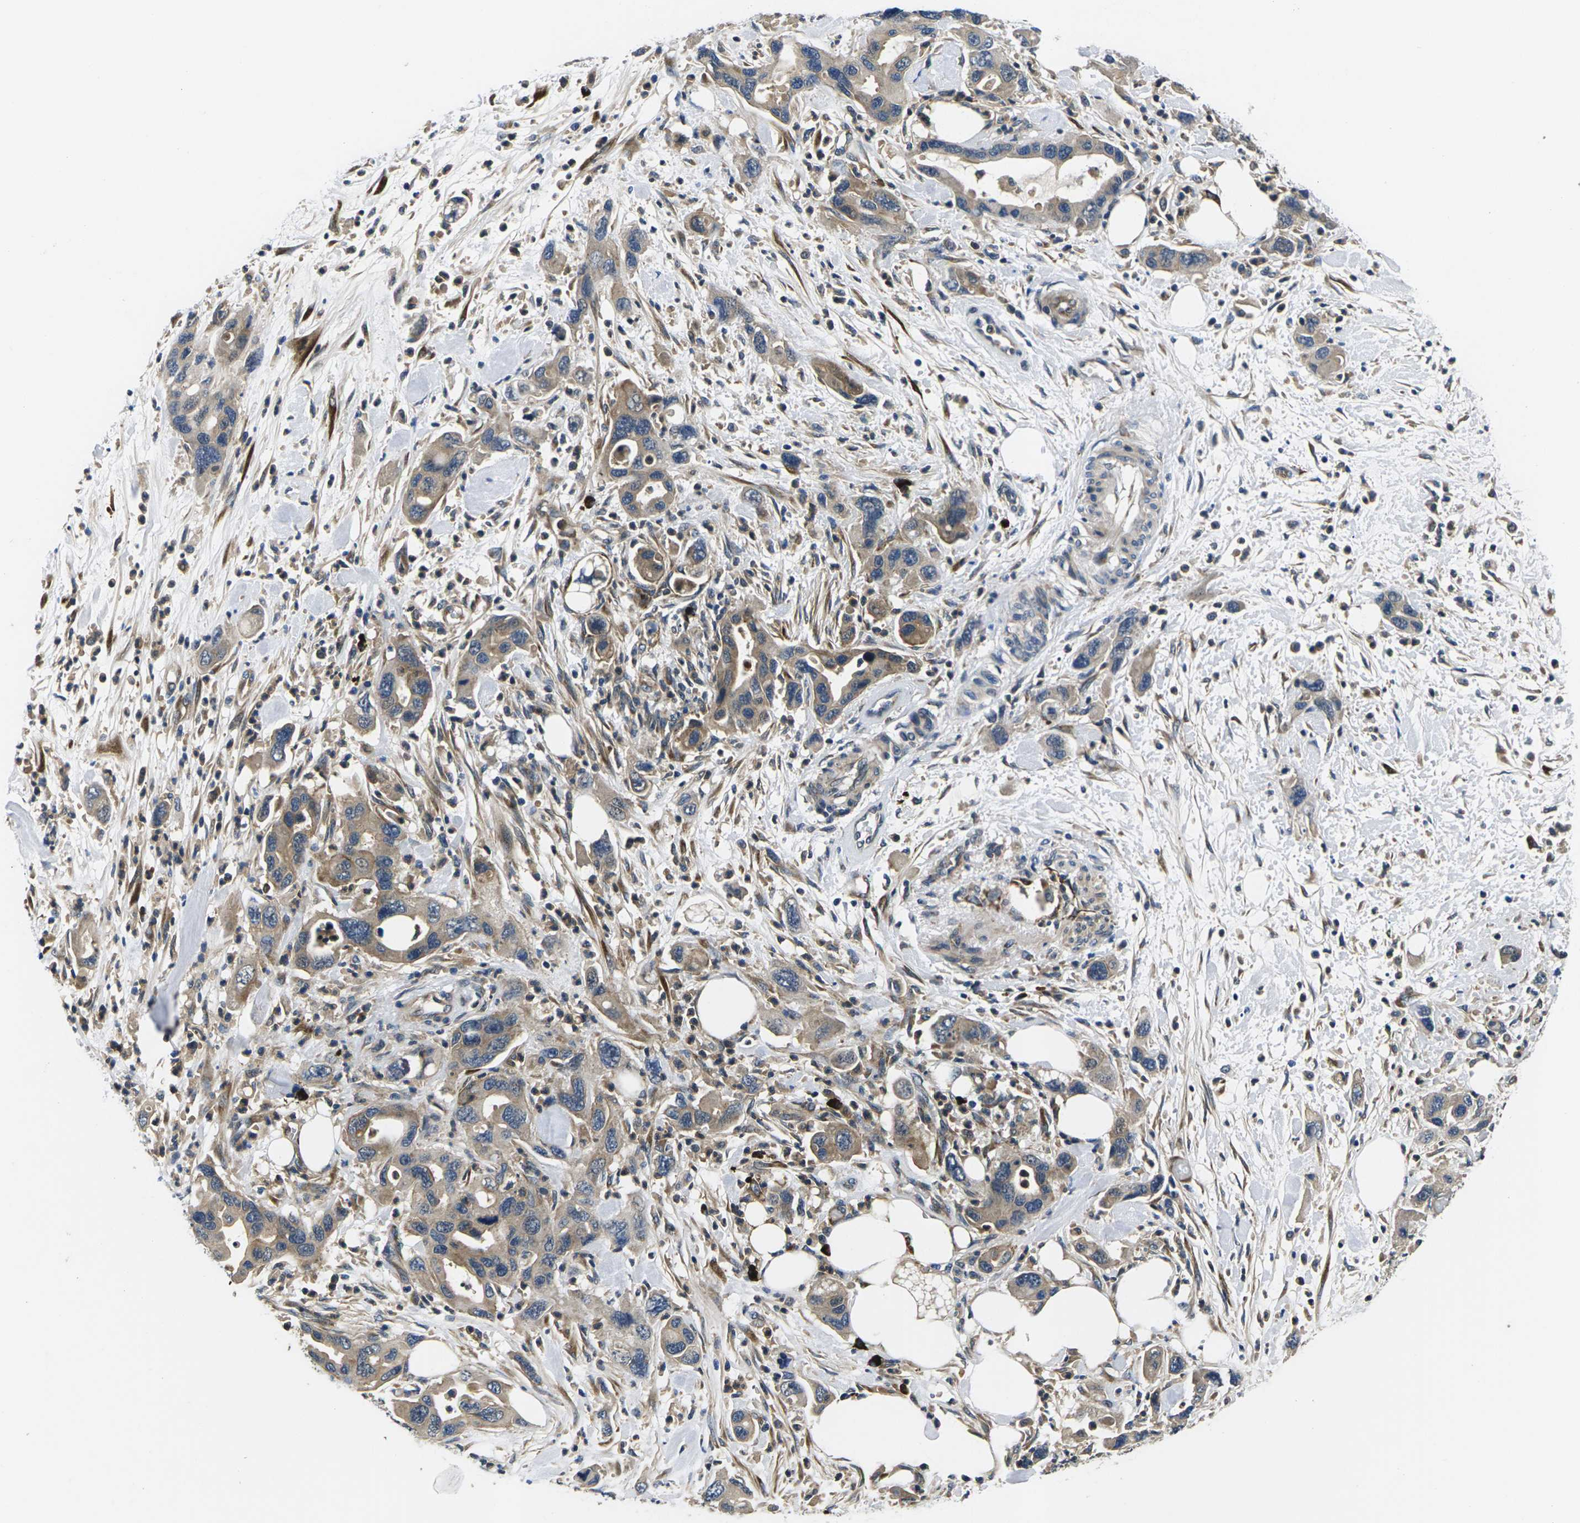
{"staining": {"intensity": "weak", "quantity": ">75%", "location": "cytoplasmic/membranous"}, "tissue": "pancreatic cancer", "cell_type": "Tumor cells", "image_type": "cancer", "snomed": [{"axis": "morphology", "description": "Normal tissue, NOS"}, {"axis": "morphology", "description": "Adenocarcinoma, NOS"}, {"axis": "topography", "description": "Pancreas"}], "caption": "DAB immunohistochemical staining of human pancreatic cancer (adenocarcinoma) reveals weak cytoplasmic/membranous protein positivity in approximately >75% of tumor cells.", "gene": "PLCE1", "patient": {"sex": "female", "age": 71}}